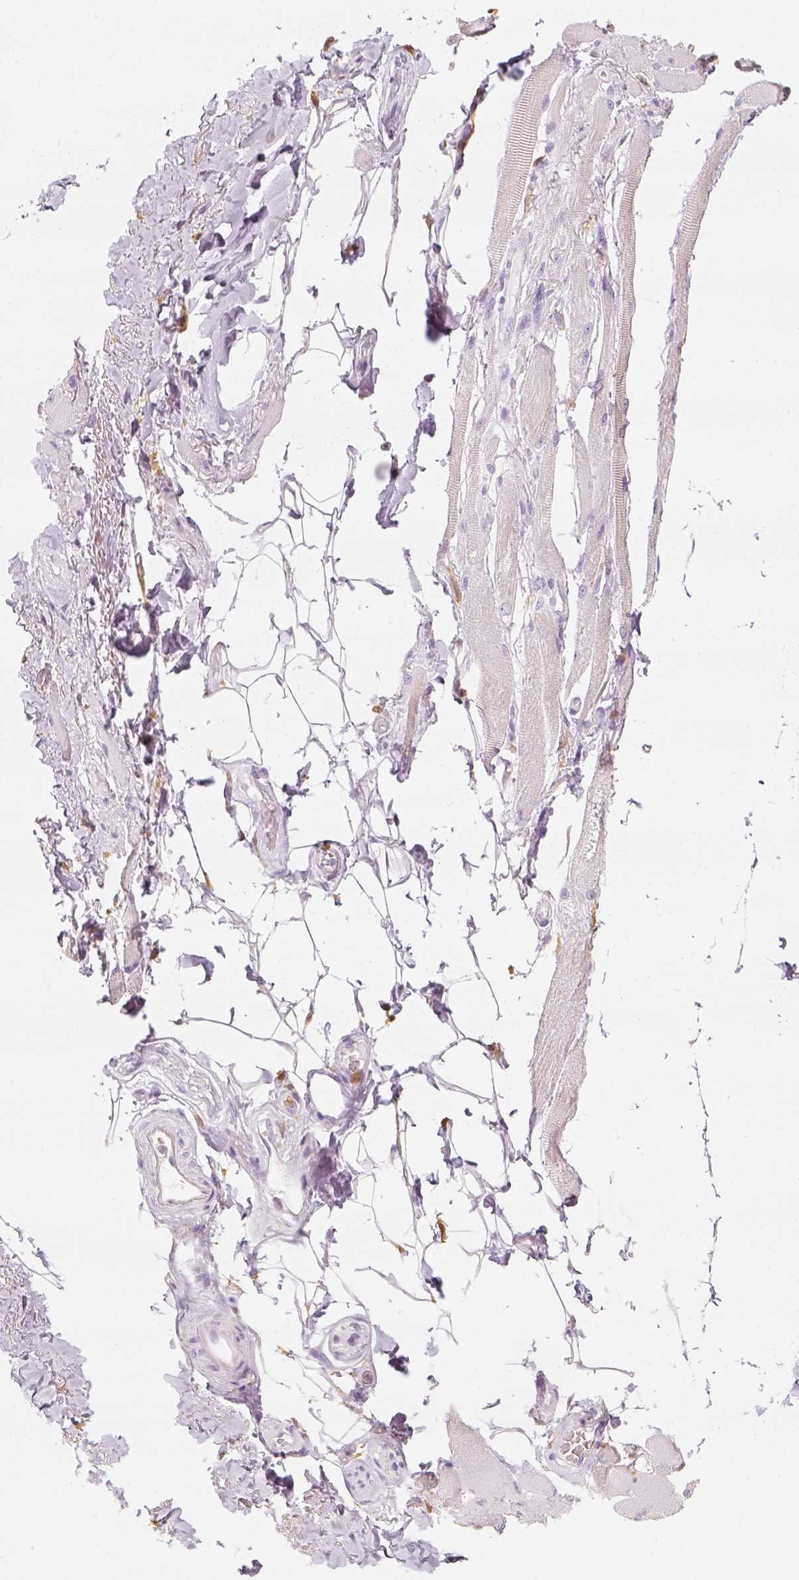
{"staining": {"intensity": "negative", "quantity": "none", "location": "none"}, "tissue": "skeletal muscle", "cell_type": "Myocytes", "image_type": "normal", "snomed": [{"axis": "morphology", "description": "Normal tissue, NOS"}, {"axis": "topography", "description": "Skeletal muscle"}, {"axis": "topography", "description": "Anal"}, {"axis": "topography", "description": "Peripheral nerve tissue"}], "caption": "A high-resolution image shows immunohistochemistry (IHC) staining of normal skeletal muscle, which reveals no significant staining in myocytes.", "gene": "NECAB2", "patient": {"sex": "male", "age": 53}}